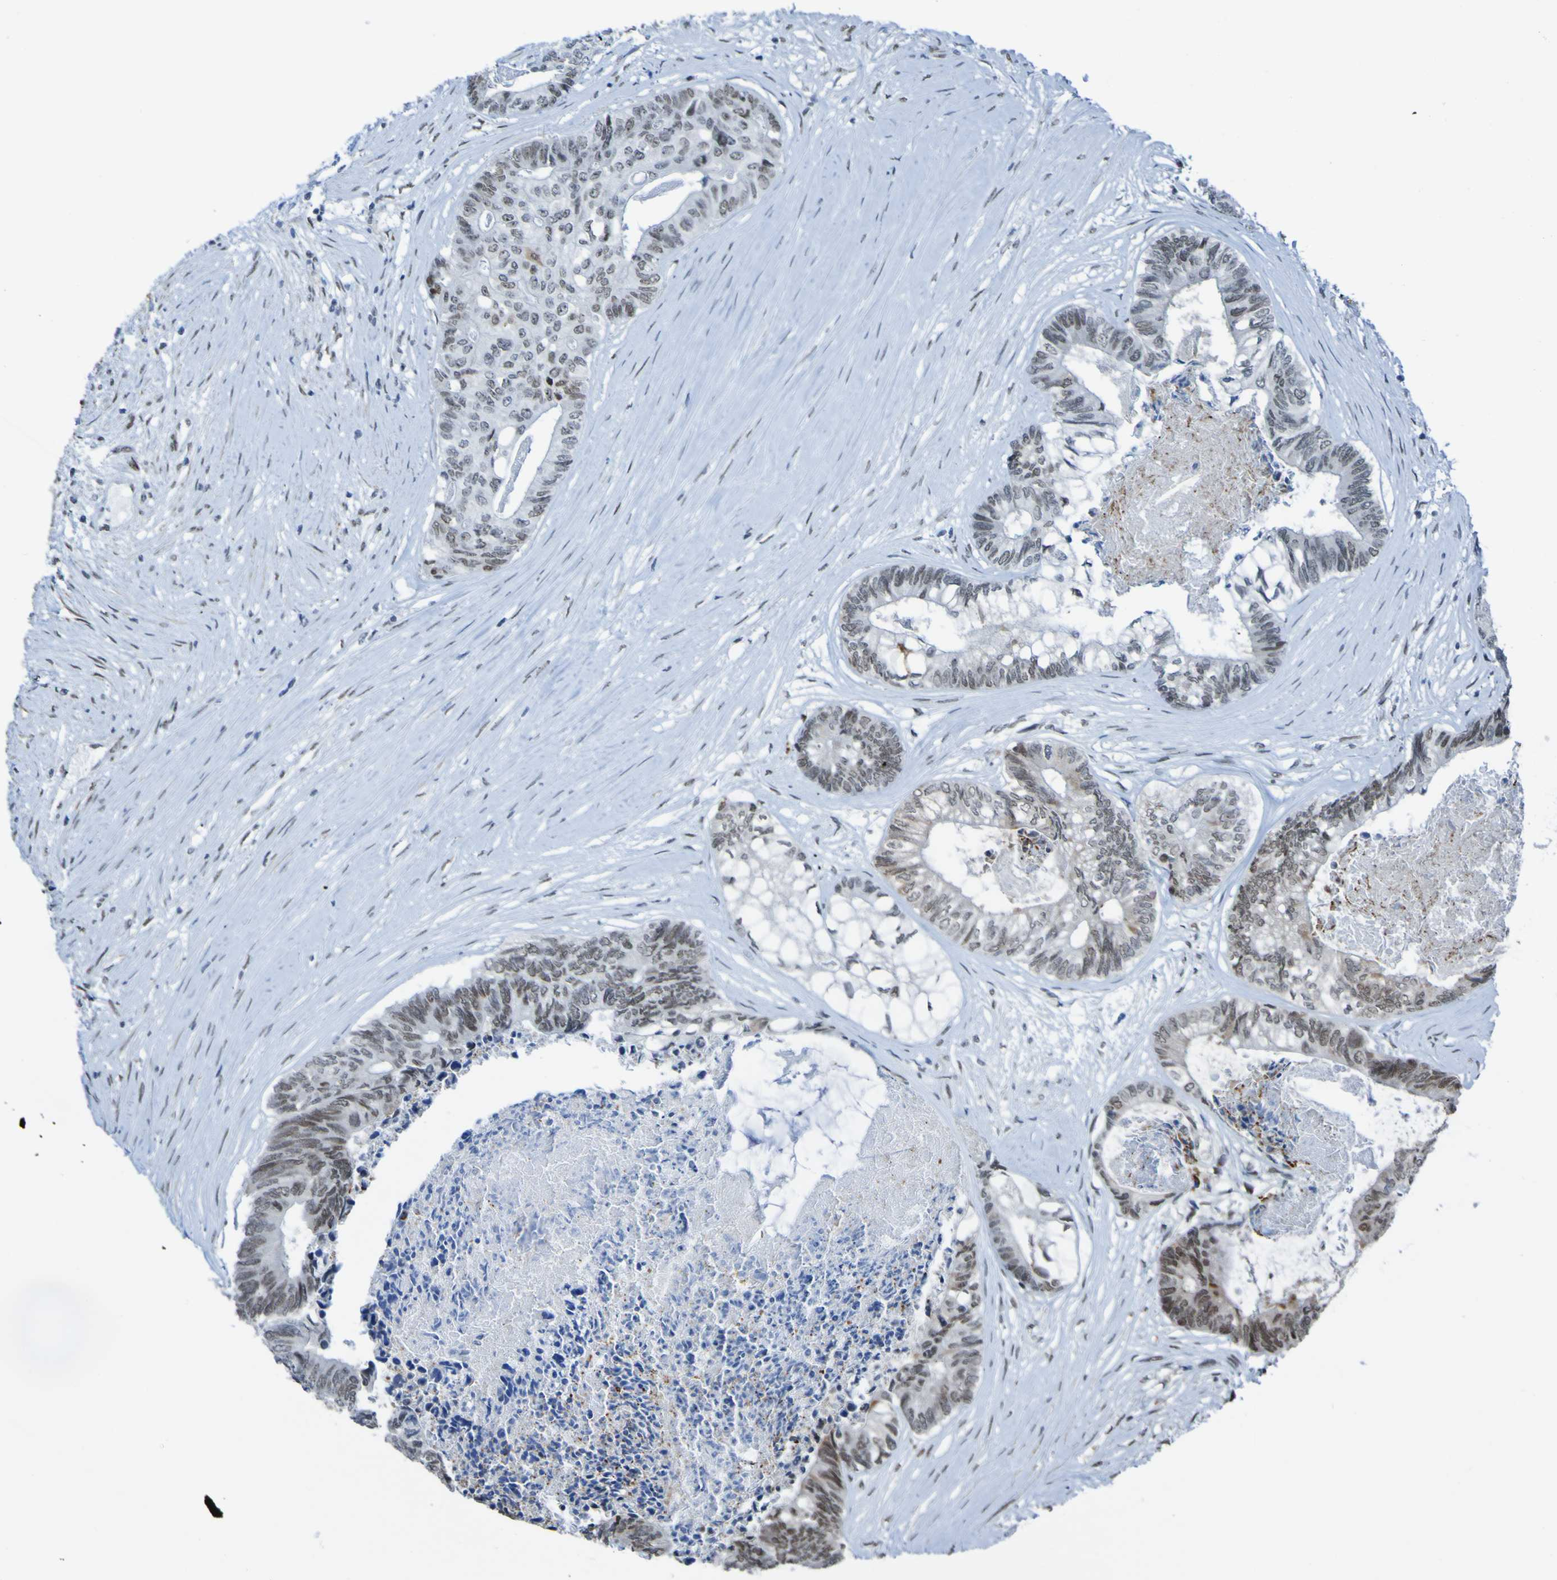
{"staining": {"intensity": "strong", "quantity": "25%-75%", "location": "nuclear"}, "tissue": "colorectal cancer", "cell_type": "Tumor cells", "image_type": "cancer", "snomed": [{"axis": "morphology", "description": "Adenocarcinoma, NOS"}, {"axis": "topography", "description": "Rectum"}], "caption": "Protein analysis of adenocarcinoma (colorectal) tissue demonstrates strong nuclear staining in approximately 25%-75% of tumor cells.", "gene": "PHF2", "patient": {"sex": "male", "age": 63}}